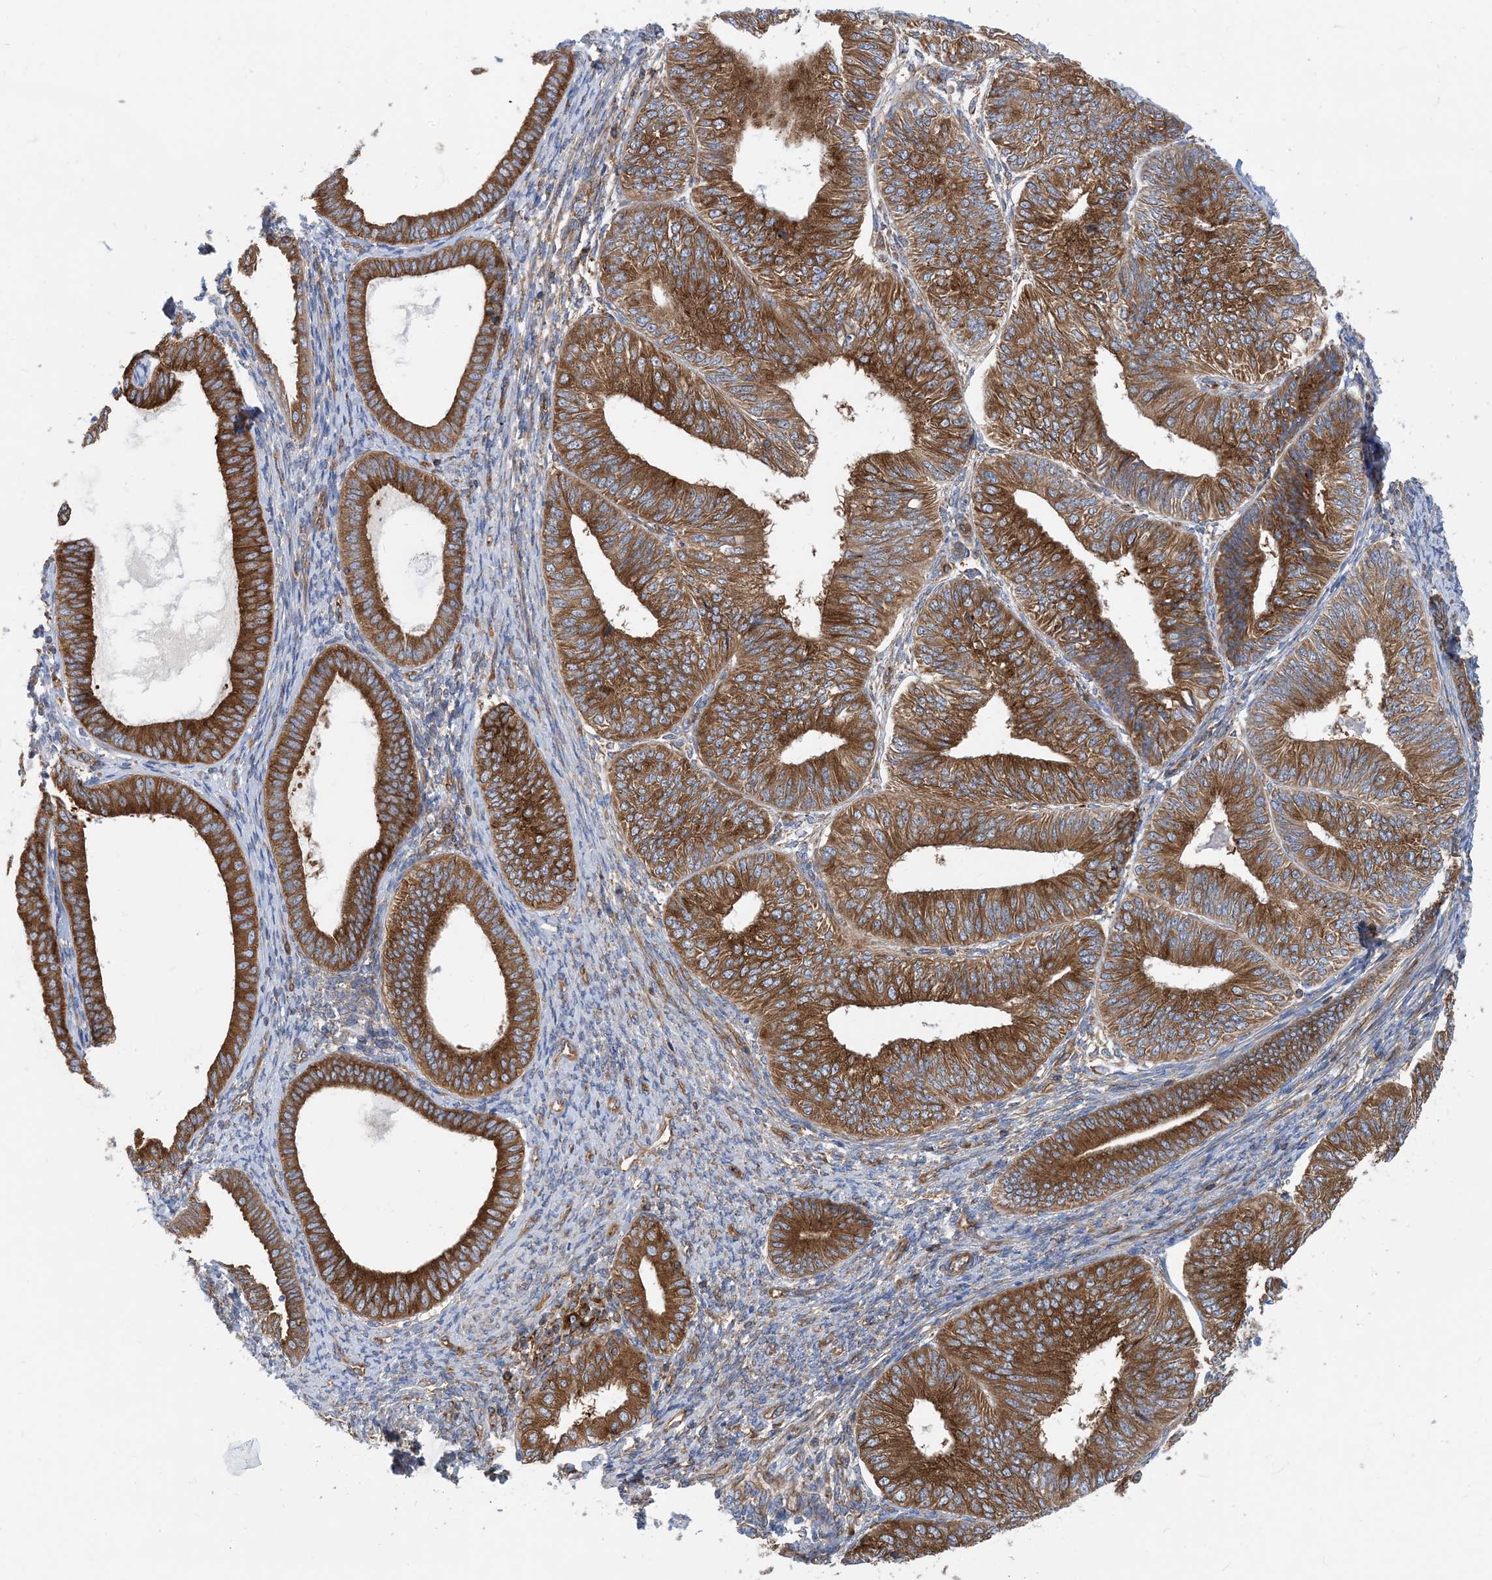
{"staining": {"intensity": "strong", "quantity": ">75%", "location": "cytoplasmic/membranous"}, "tissue": "endometrial cancer", "cell_type": "Tumor cells", "image_type": "cancer", "snomed": [{"axis": "morphology", "description": "Adenocarcinoma, NOS"}, {"axis": "topography", "description": "Endometrium"}], "caption": "Immunohistochemical staining of endometrial adenocarcinoma demonstrates strong cytoplasmic/membranous protein positivity in approximately >75% of tumor cells.", "gene": "DYNC1LI1", "patient": {"sex": "female", "age": 58}}